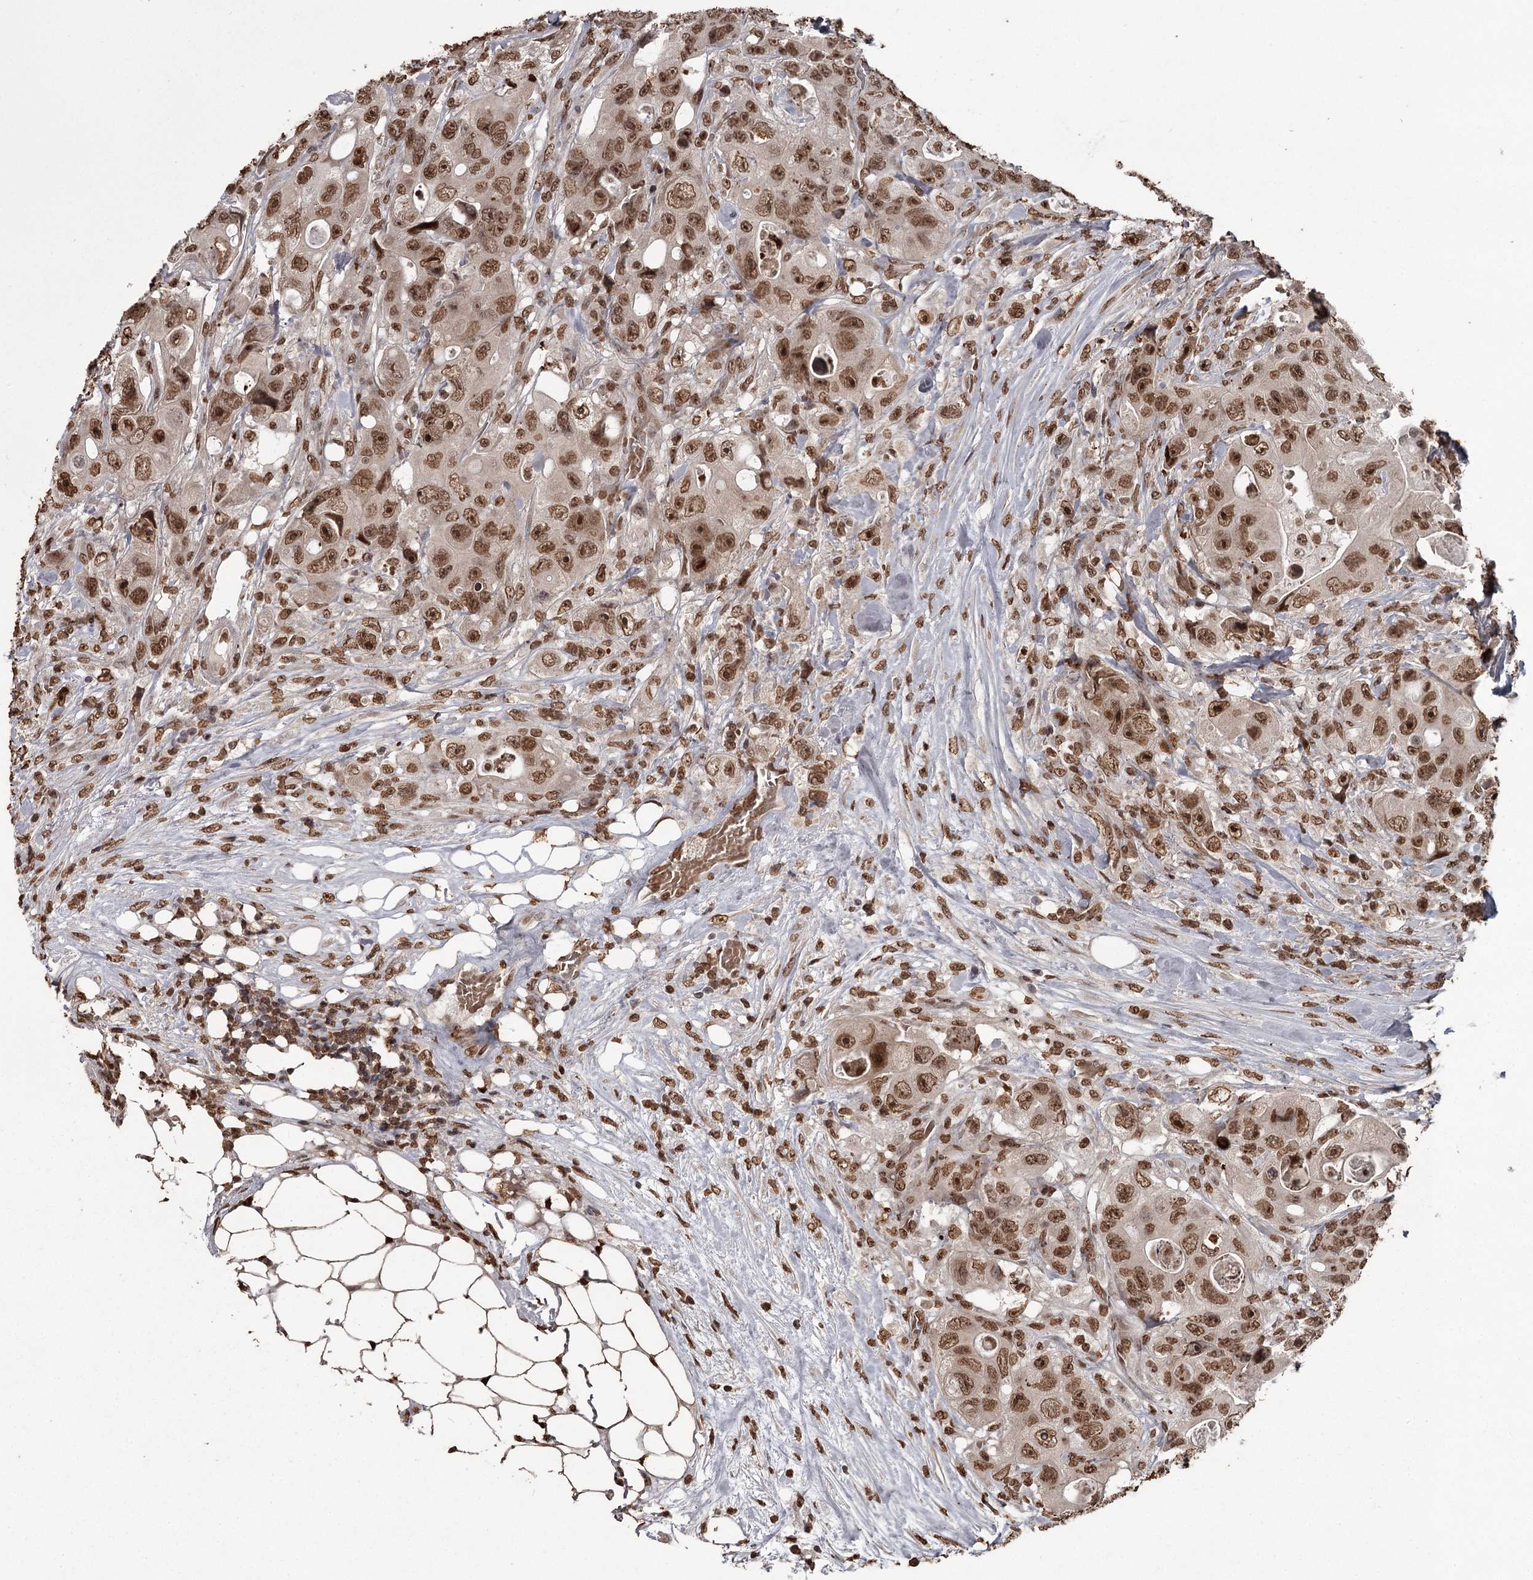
{"staining": {"intensity": "strong", "quantity": ">75%", "location": "nuclear"}, "tissue": "colorectal cancer", "cell_type": "Tumor cells", "image_type": "cancer", "snomed": [{"axis": "morphology", "description": "Adenocarcinoma, NOS"}, {"axis": "topography", "description": "Colon"}], "caption": "Colorectal cancer tissue shows strong nuclear expression in about >75% of tumor cells", "gene": "THYN1", "patient": {"sex": "female", "age": 46}}